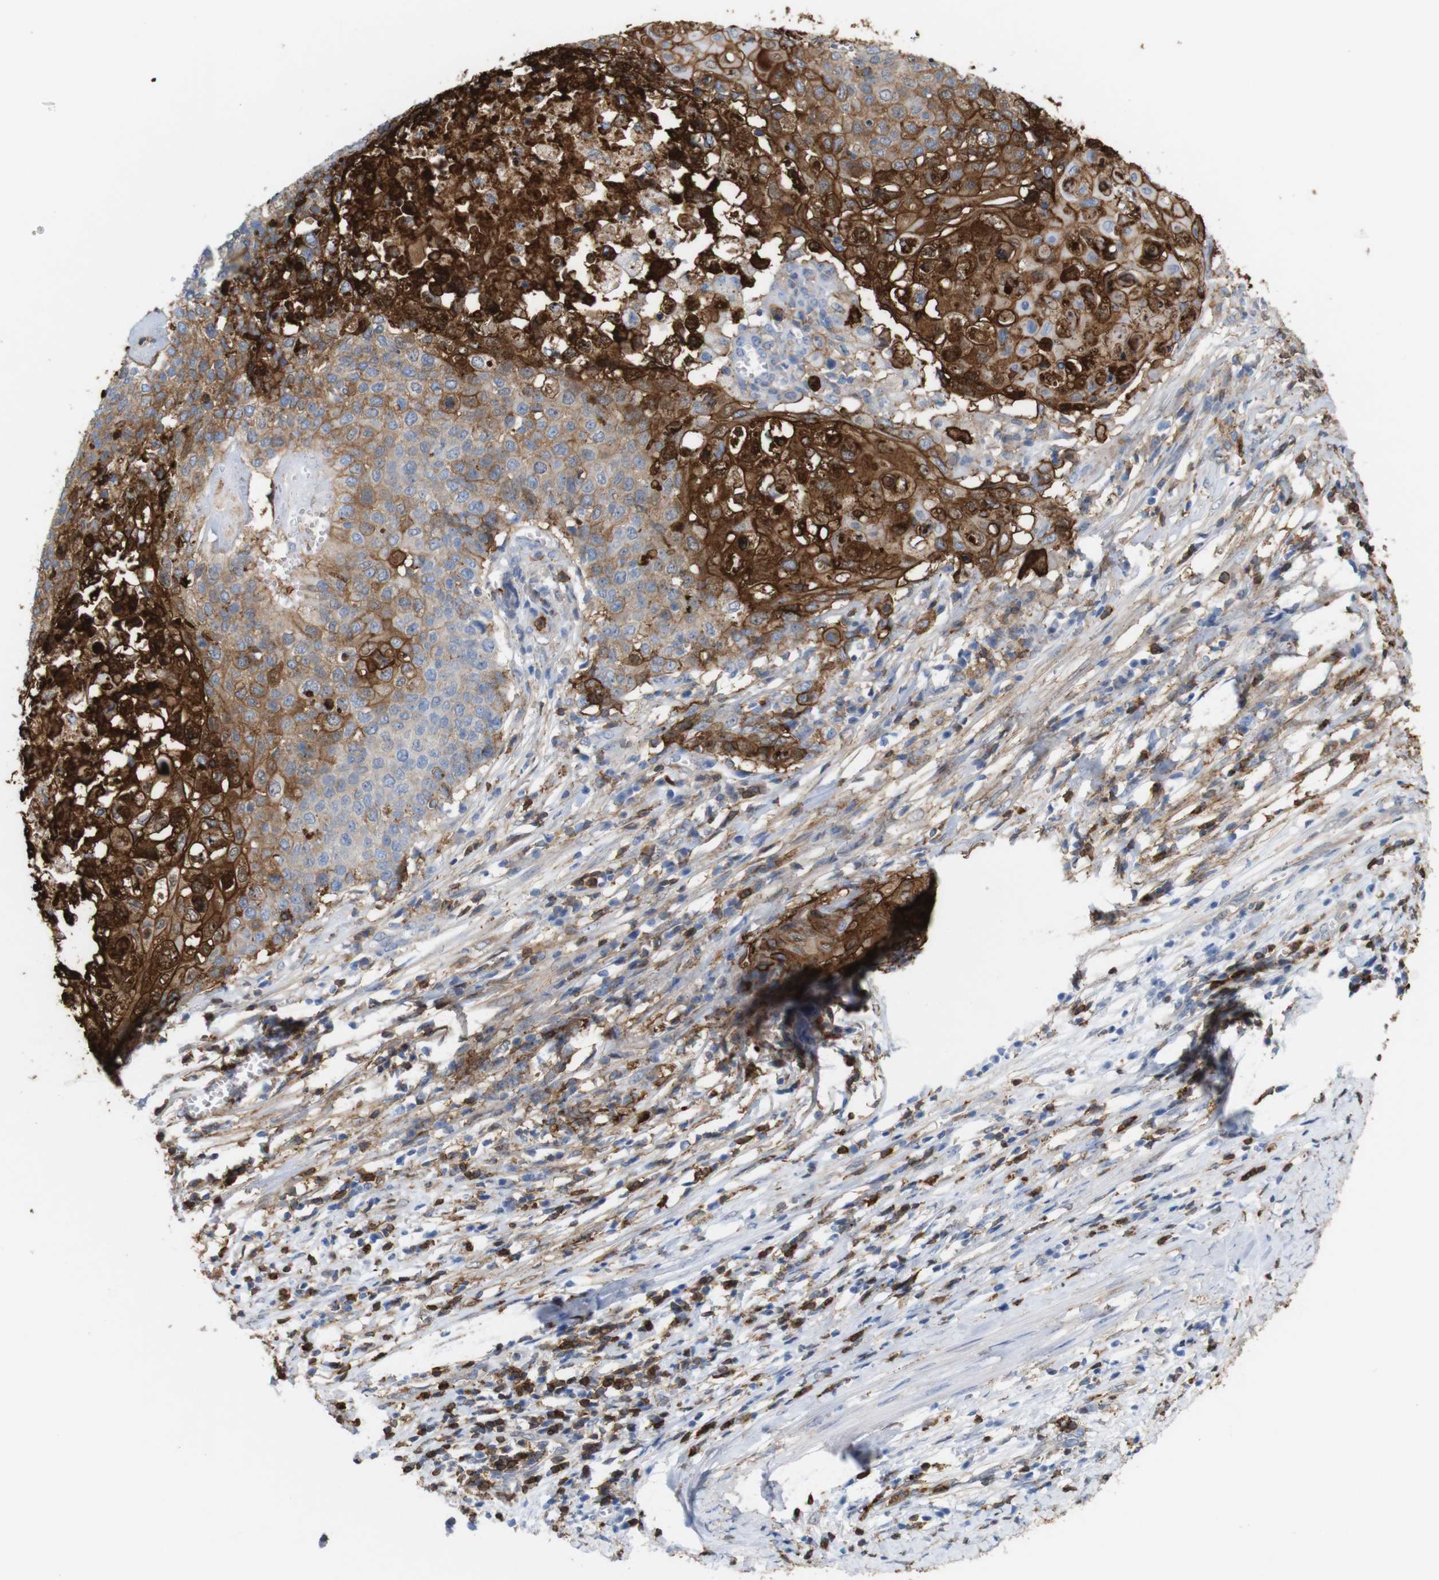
{"staining": {"intensity": "strong", "quantity": "25%-75%", "location": "cytoplasmic/membranous,nuclear"}, "tissue": "cervical cancer", "cell_type": "Tumor cells", "image_type": "cancer", "snomed": [{"axis": "morphology", "description": "Squamous cell carcinoma, NOS"}, {"axis": "topography", "description": "Cervix"}], "caption": "Human cervical cancer stained with a protein marker exhibits strong staining in tumor cells.", "gene": "ANXA1", "patient": {"sex": "female", "age": 39}}